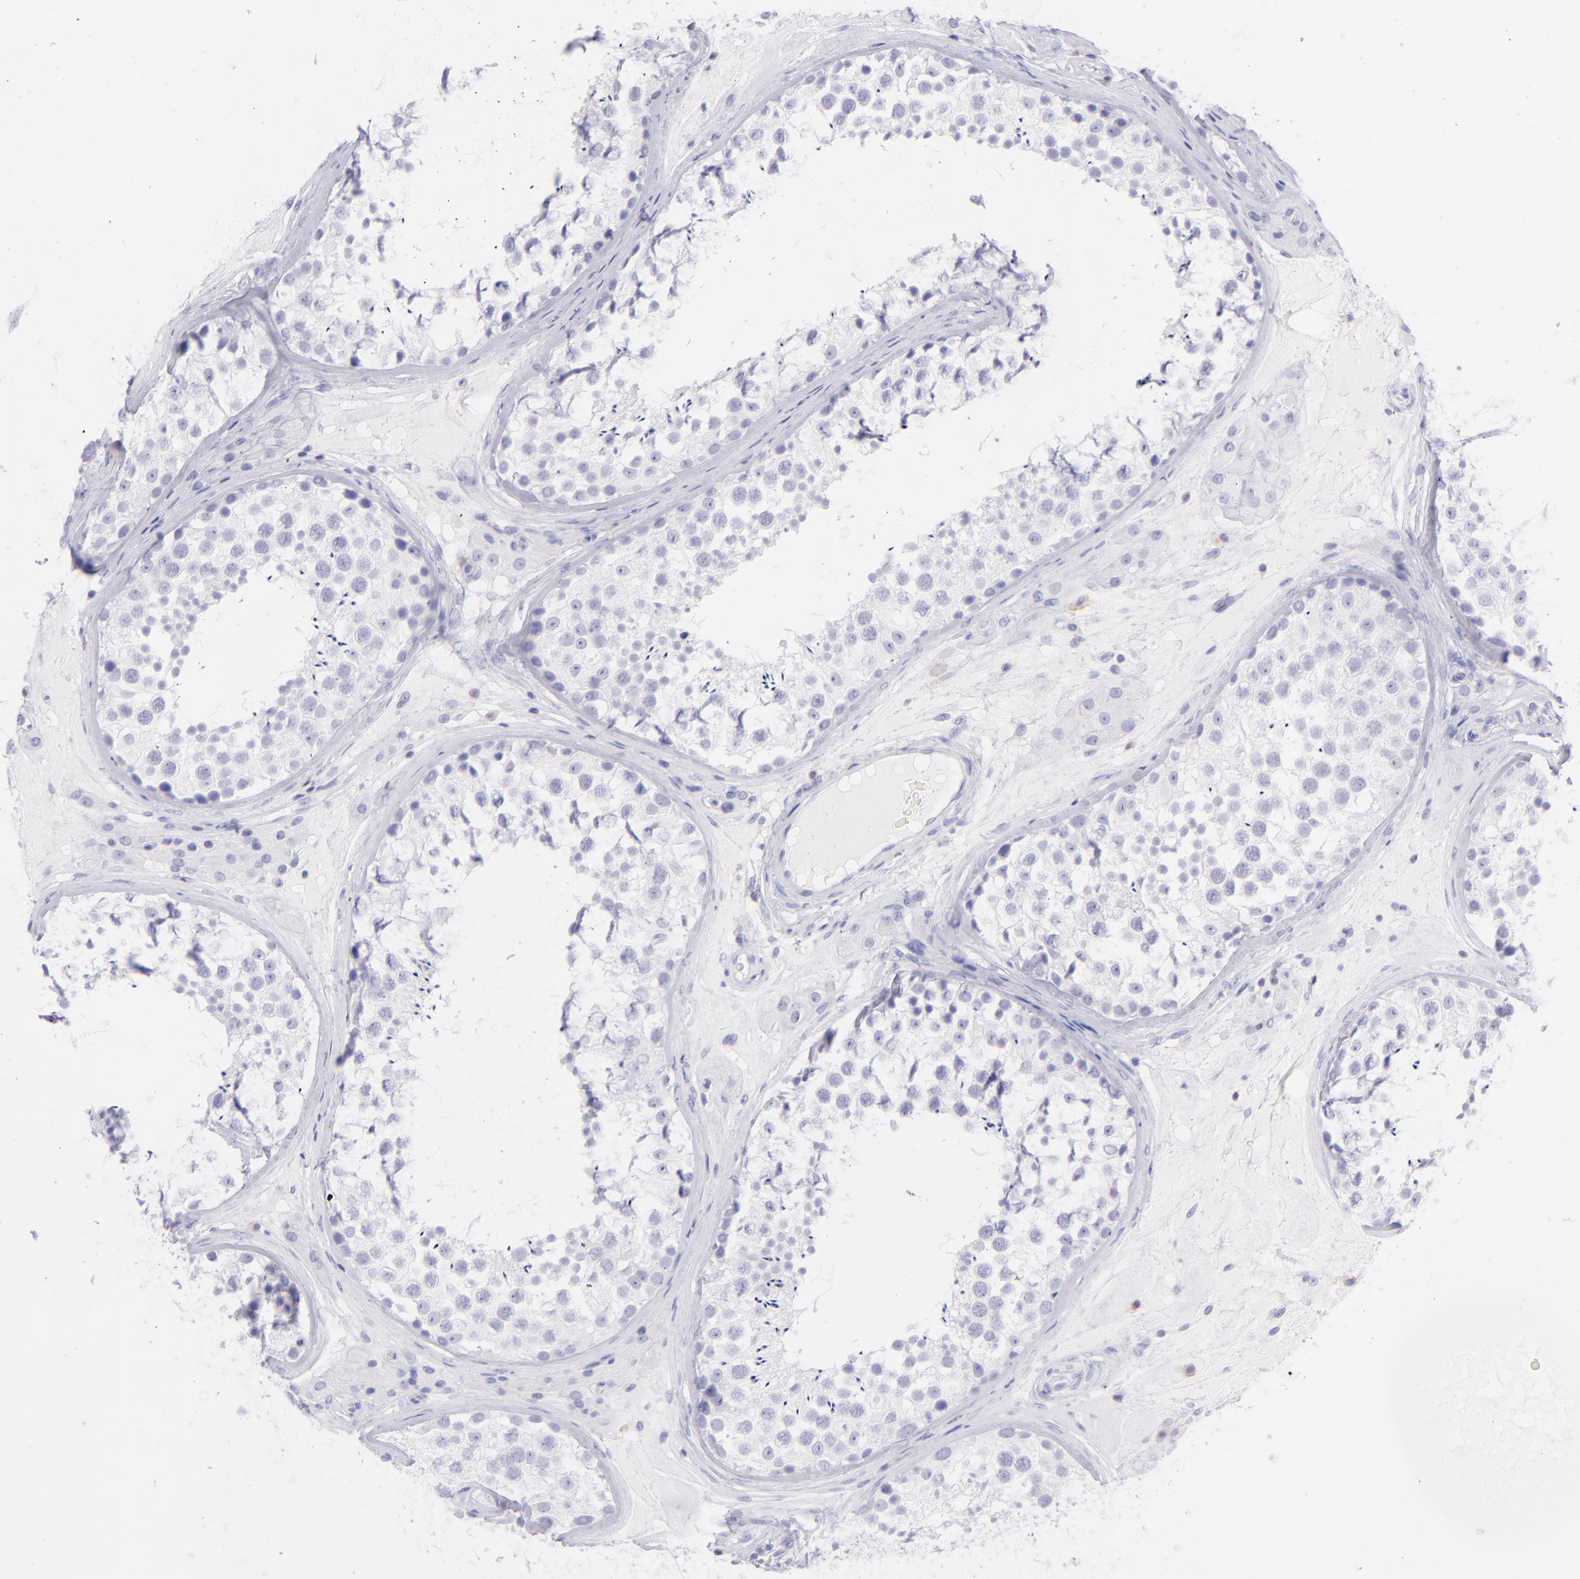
{"staining": {"intensity": "negative", "quantity": "none", "location": "none"}, "tissue": "testis", "cell_type": "Cells in seminiferous ducts", "image_type": "normal", "snomed": [{"axis": "morphology", "description": "Normal tissue, NOS"}, {"axis": "topography", "description": "Testis"}], "caption": "DAB (3,3'-diaminobenzidine) immunohistochemical staining of normal testis reveals no significant staining in cells in seminiferous ducts.", "gene": "CD69", "patient": {"sex": "male", "age": 46}}